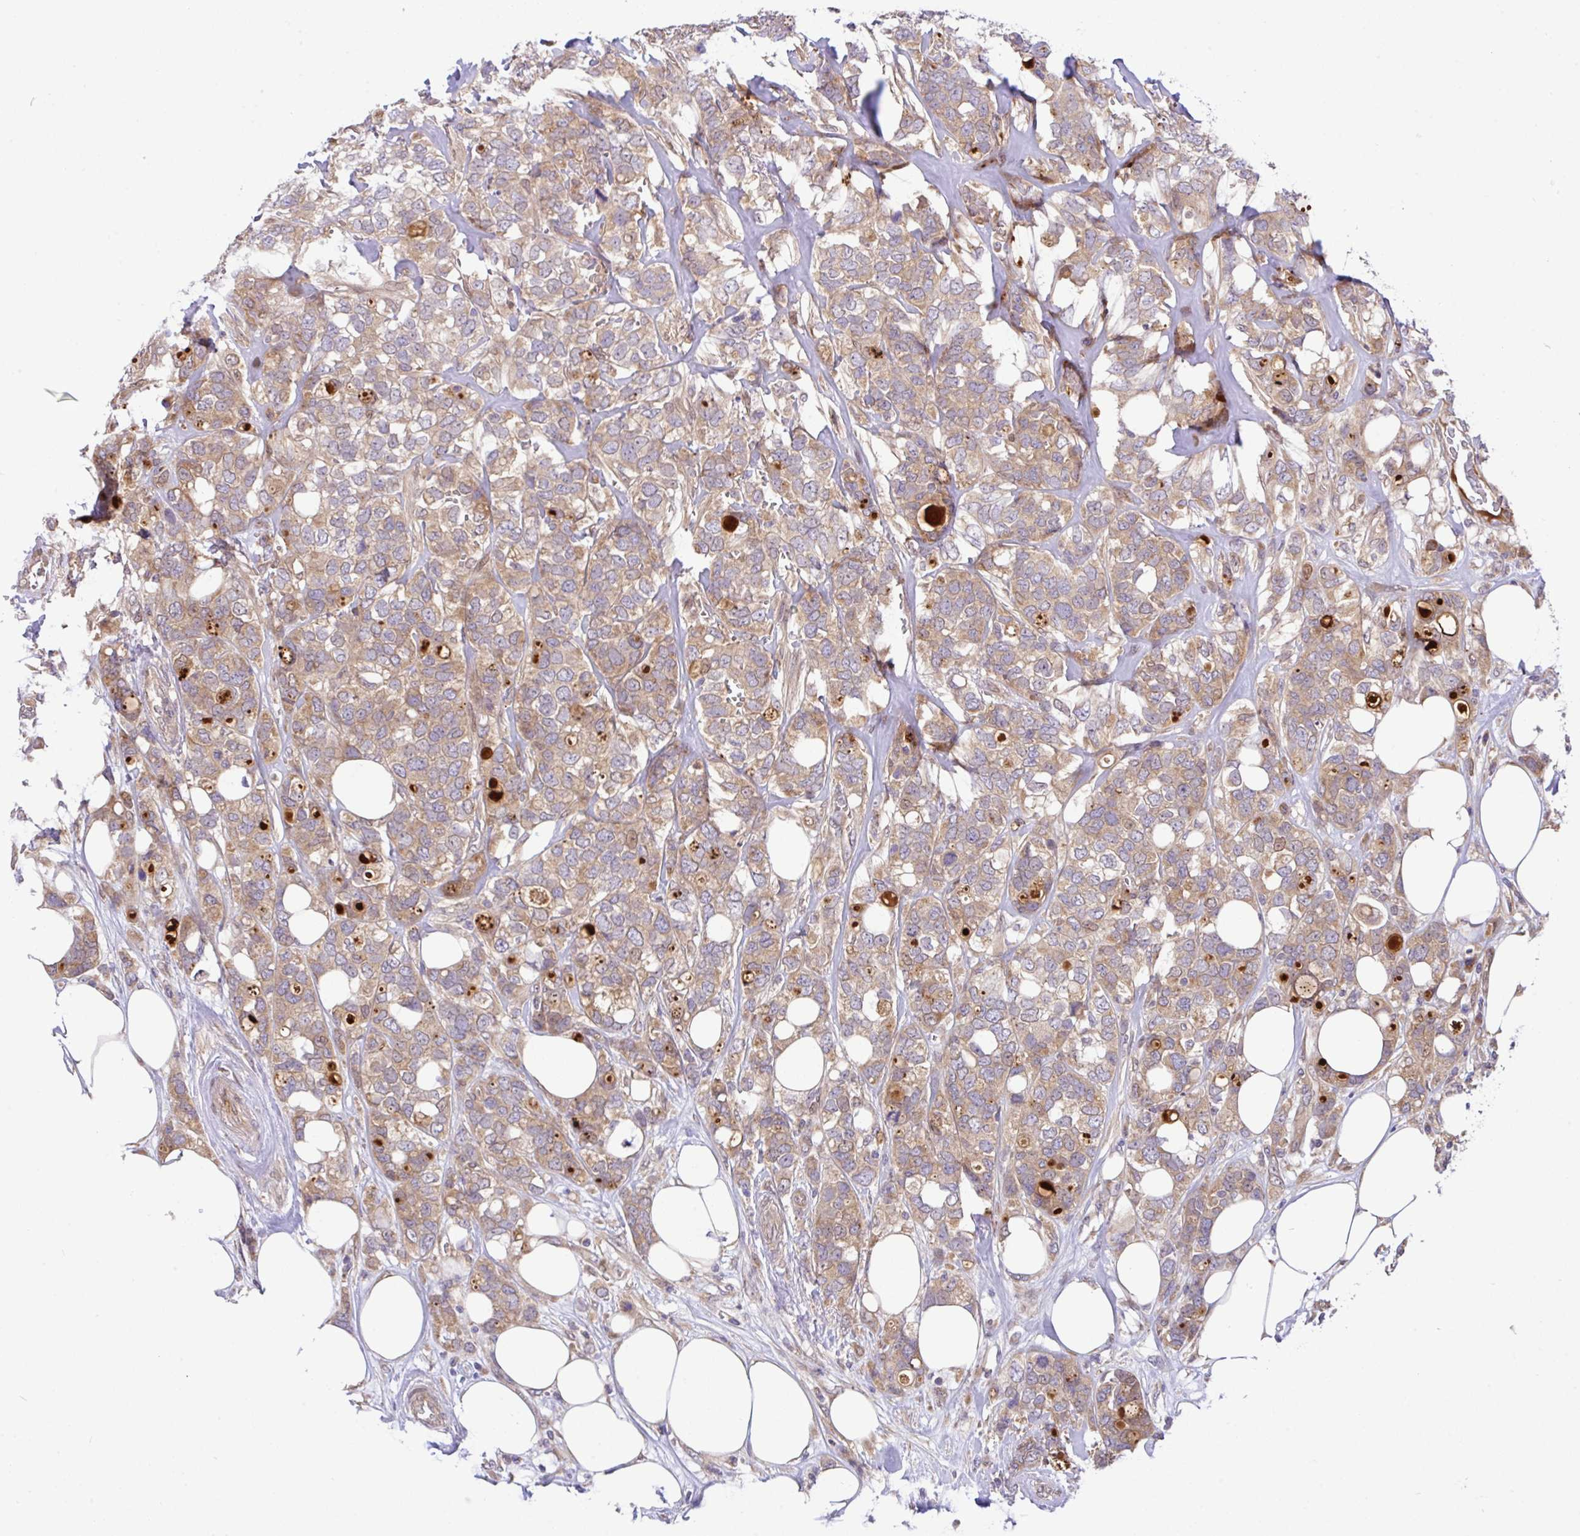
{"staining": {"intensity": "moderate", "quantity": ">75%", "location": "cytoplasmic/membranous"}, "tissue": "breast cancer", "cell_type": "Tumor cells", "image_type": "cancer", "snomed": [{"axis": "morphology", "description": "Lobular carcinoma"}, {"axis": "topography", "description": "Breast"}], "caption": "This photomicrograph shows immunohistochemistry (IHC) staining of human breast lobular carcinoma, with medium moderate cytoplasmic/membranous expression in approximately >75% of tumor cells.", "gene": "UBE4A", "patient": {"sex": "female", "age": 91}}